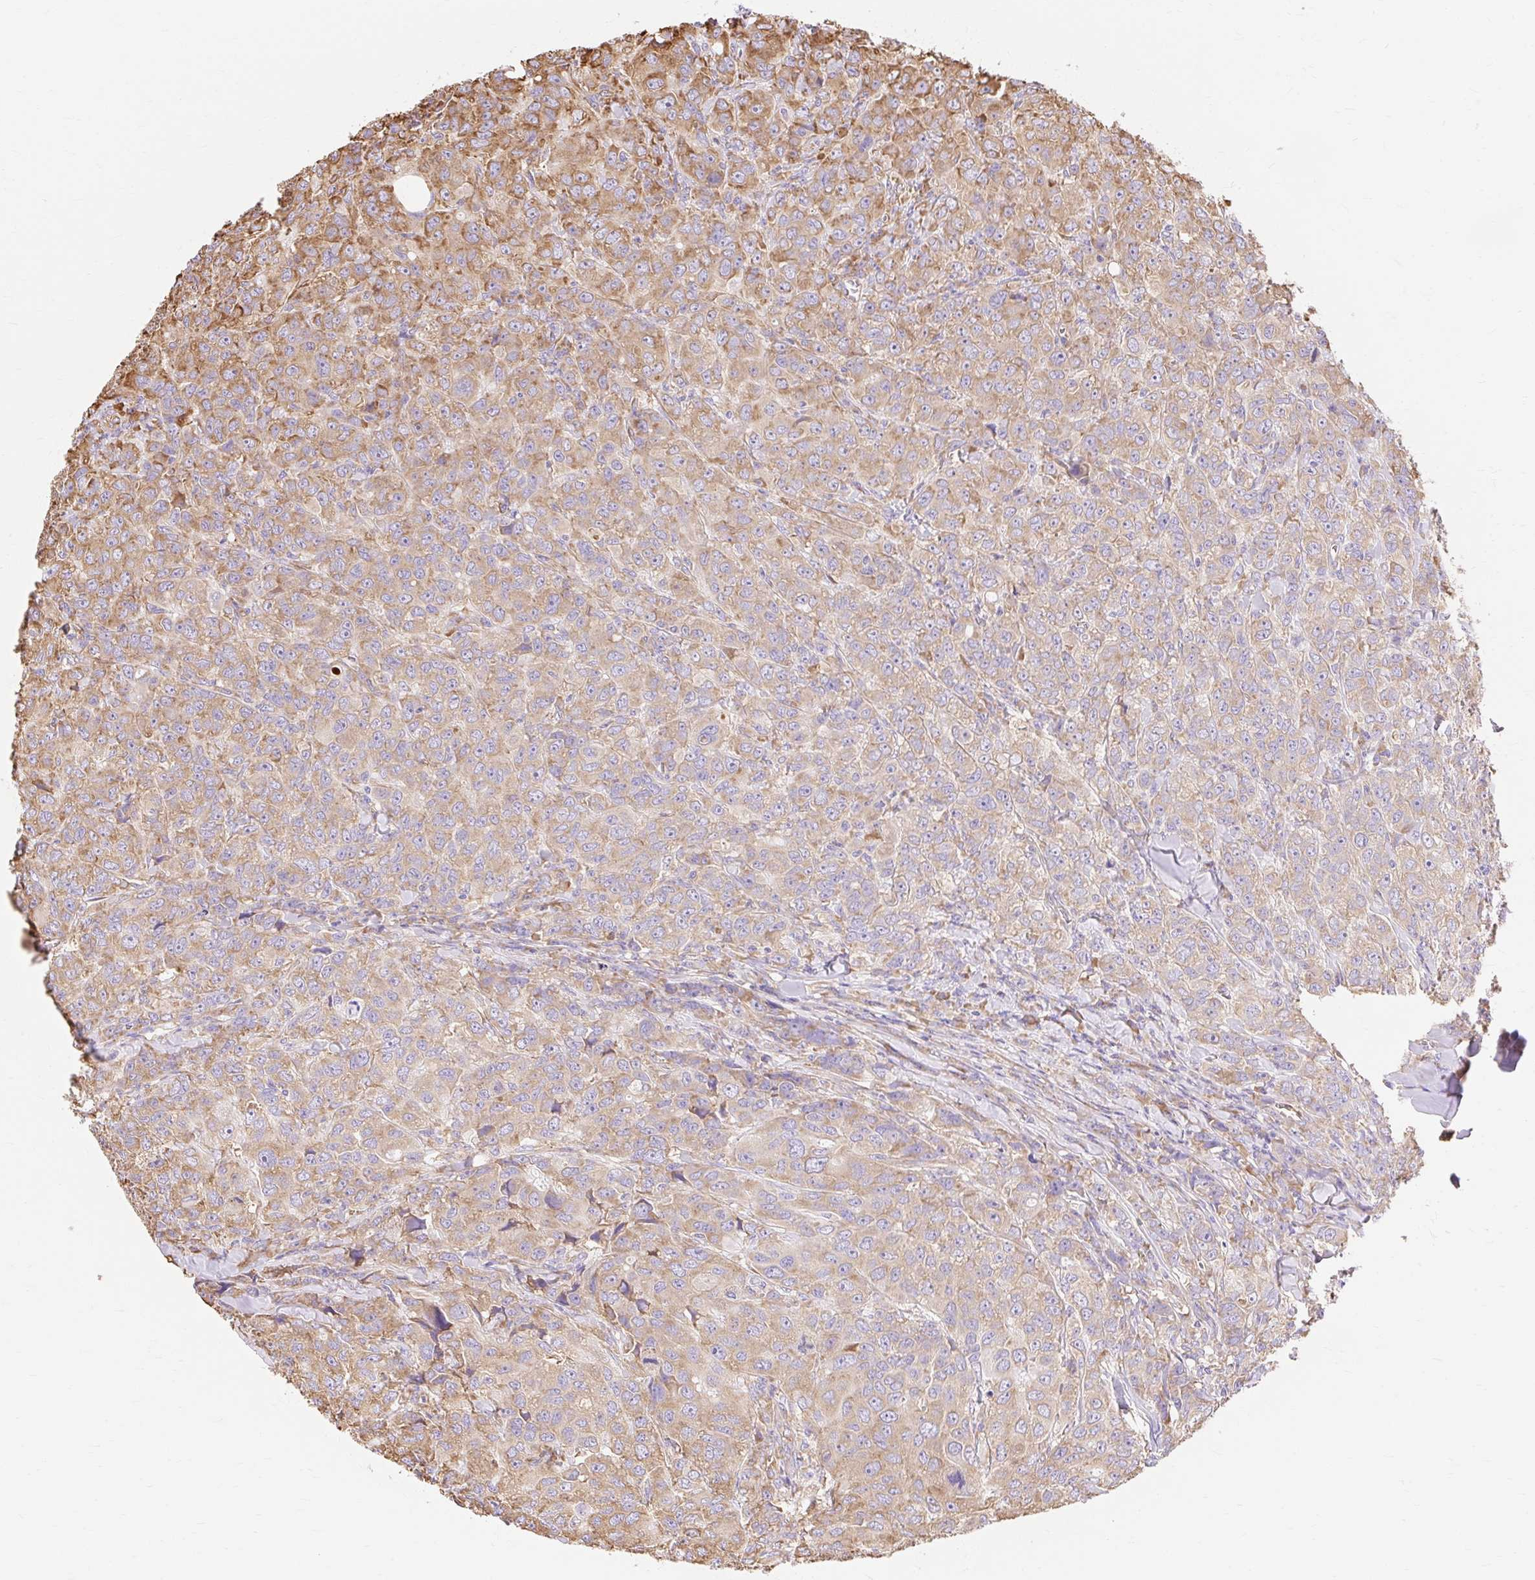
{"staining": {"intensity": "moderate", "quantity": ">75%", "location": "cytoplasmic/membranous"}, "tissue": "breast cancer", "cell_type": "Tumor cells", "image_type": "cancer", "snomed": [{"axis": "morphology", "description": "Duct carcinoma"}, {"axis": "topography", "description": "Breast"}], "caption": "The micrograph exhibits staining of breast intraductal carcinoma, revealing moderate cytoplasmic/membranous protein expression (brown color) within tumor cells. (IHC, brightfield microscopy, high magnification).", "gene": "RPS17", "patient": {"sex": "female", "age": 43}}